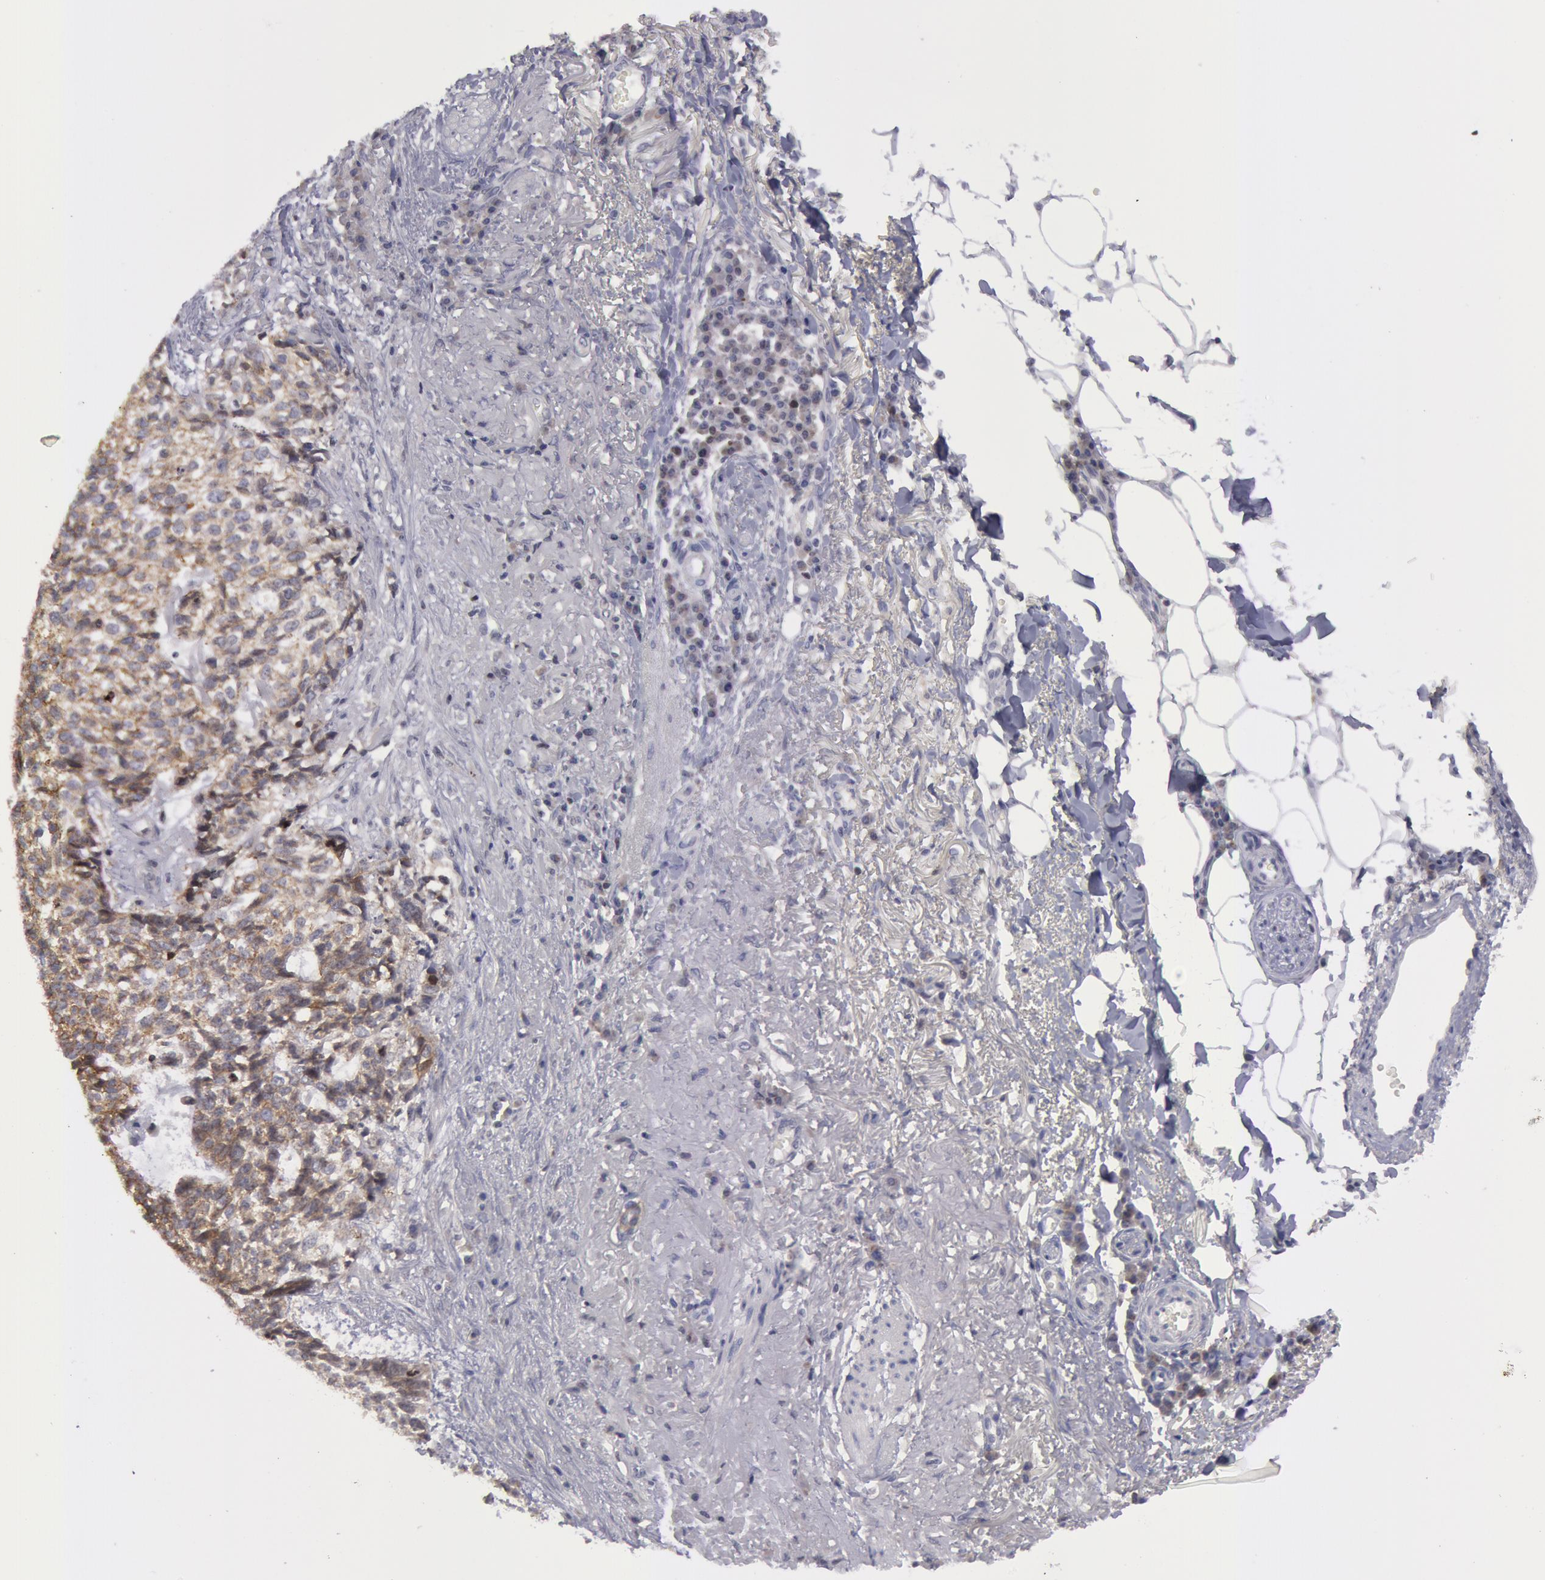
{"staining": {"intensity": "weak", "quantity": "25%-75%", "location": "cytoplasmic/membranous"}, "tissue": "skin cancer", "cell_type": "Tumor cells", "image_type": "cancer", "snomed": [{"axis": "morphology", "description": "Basal cell carcinoma"}, {"axis": "topography", "description": "Skin"}], "caption": "IHC (DAB (3,3'-diaminobenzidine)) staining of human skin basal cell carcinoma demonstrates weak cytoplasmic/membranous protein expression in about 25%-75% of tumor cells.", "gene": "ERBB2", "patient": {"sex": "female", "age": 89}}